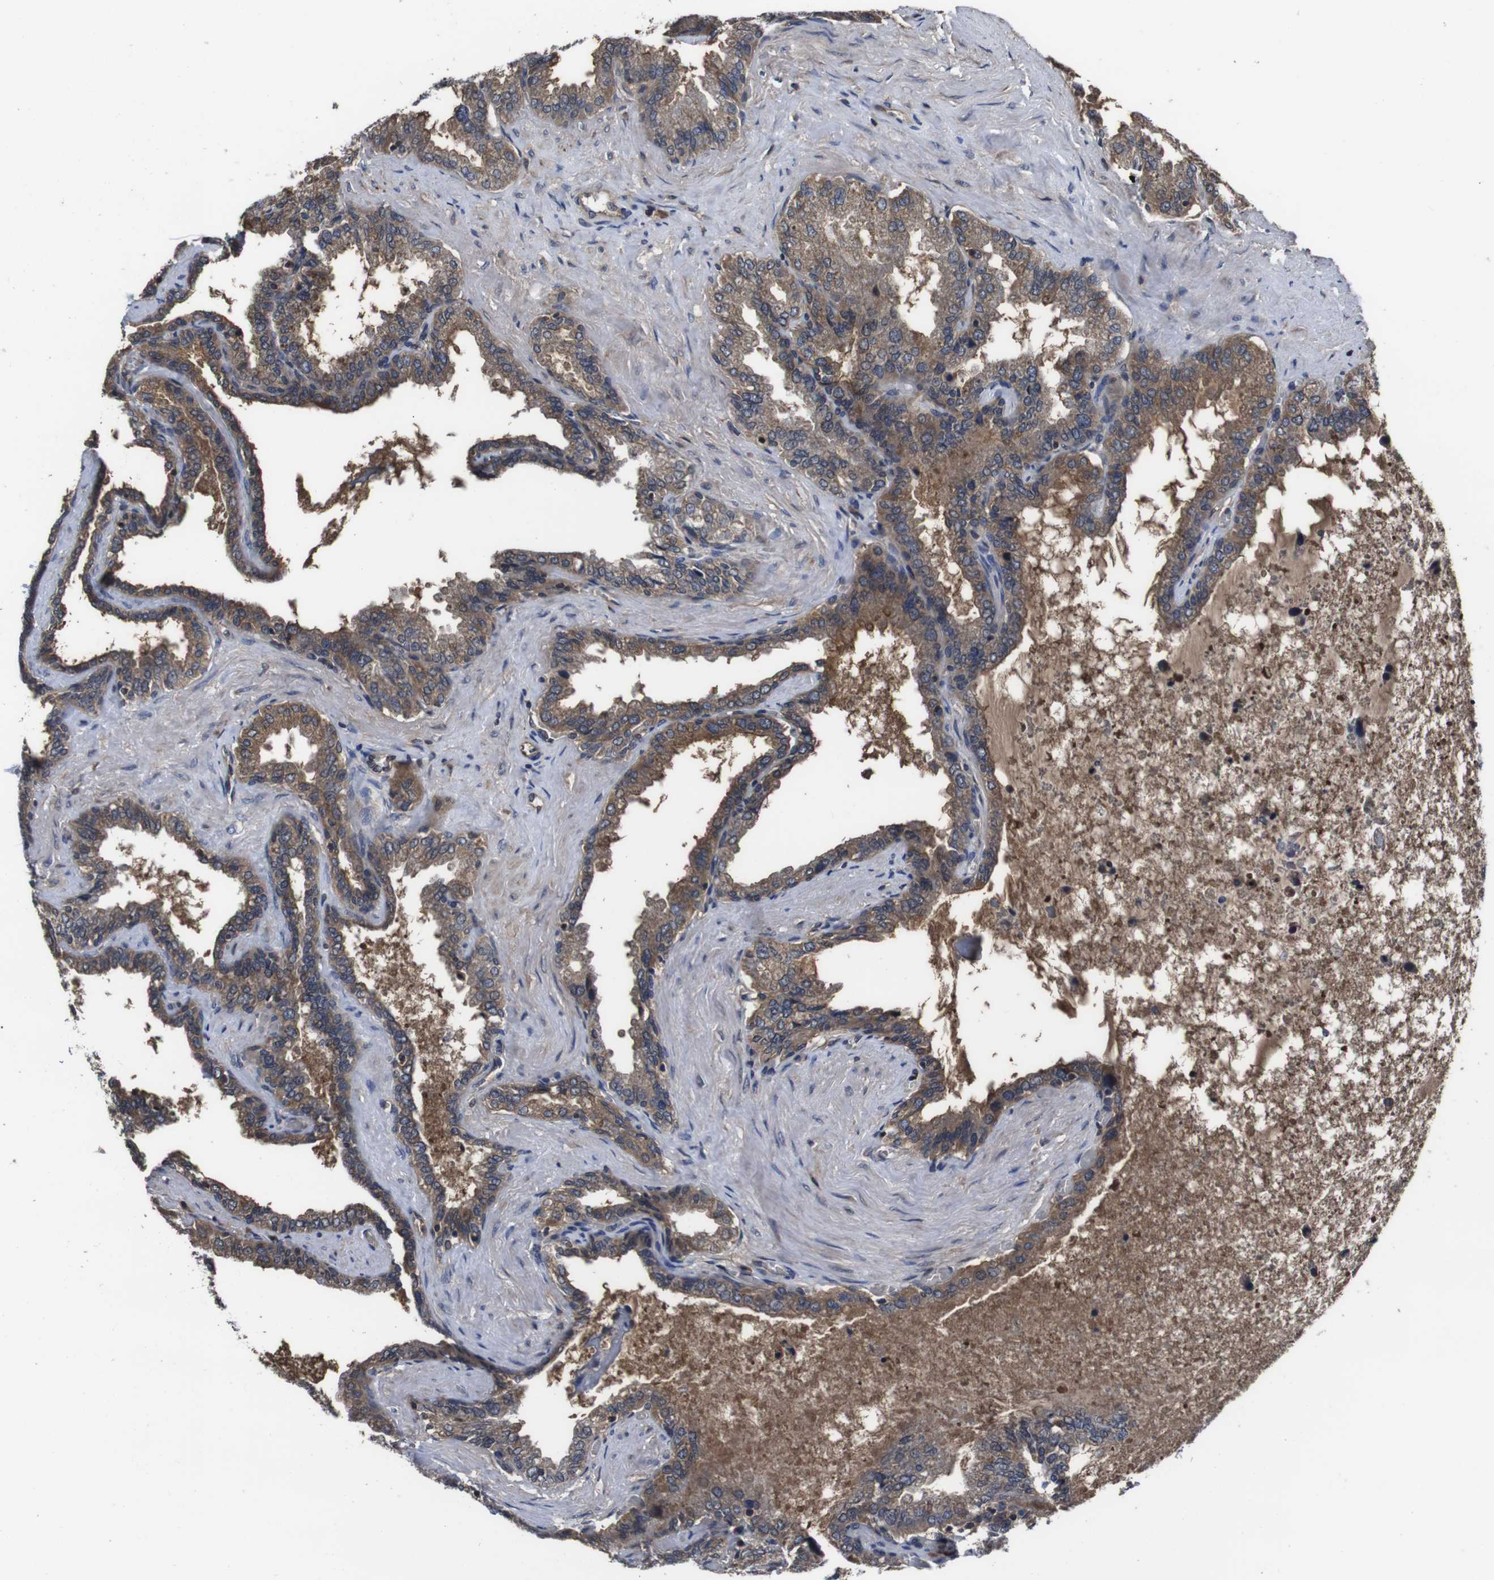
{"staining": {"intensity": "moderate", "quantity": ">75%", "location": "cytoplasmic/membranous"}, "tissue": "seminal vesicle", "cell_type": "Glandular cells", "image_type": "normal", "snomed": [{"axis": "morphology", "description": "Normal tissue, NOS"}, {"axis": "topography", "description": "Seminal veicle"}], "caption": "Immunohistochemistry (IHC) image of unremarkable human seminal vesicle stained for a protein (brown), which exhibits medium levels of moderate cytoplasmic/membranous positivity in about >75% of glandular cells.", "gene": "CXCL11", "patient": {"sex": "male", "age": 46}}